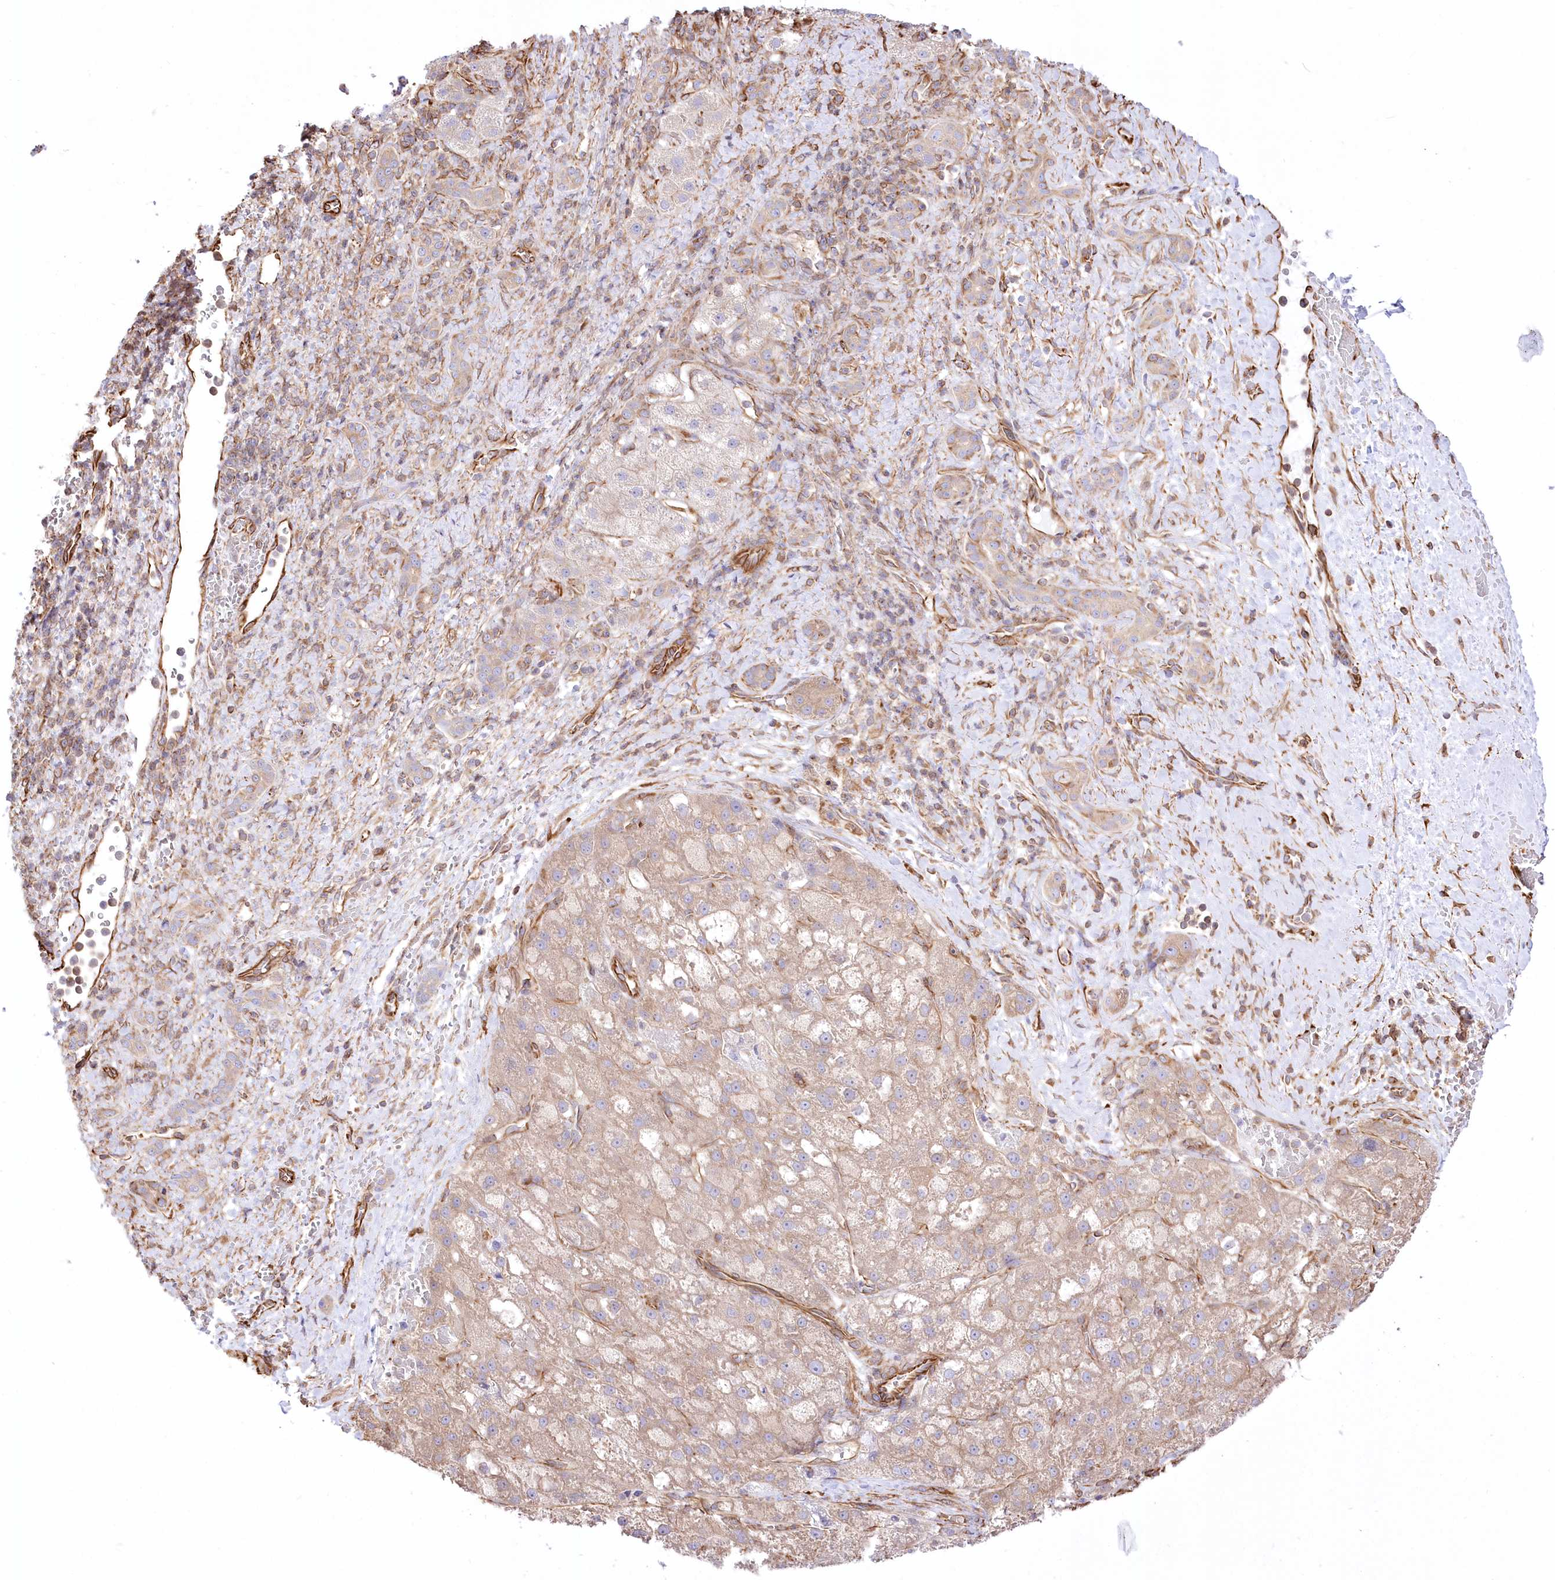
{"staining": {"intensity": "moderate", "quantity": ">75%", "location": "cytoplasmic/membranous"}, "tissue": "liver cancer", "cell_type": "Tumor cells", "image_type": "cancer", "snomed": [{"axis": "morphology", "description": "Normal tissue, NOS"}, {"axis": "morphology", "description": "Carcinoma, Hepatocellular, NOS"}, {"axis": "topography", "description": "Liver"}], "caption": "DAB (3,3'-diaminobenzidine) immunohistochemical staining of human liver hepatocellular carcinoma shows moderate cytoplasmic/membranous protein staining in approximately >75% of tumor cells.", "gene": "TTC1", "patient": {"sex": "male", "age": 57}}